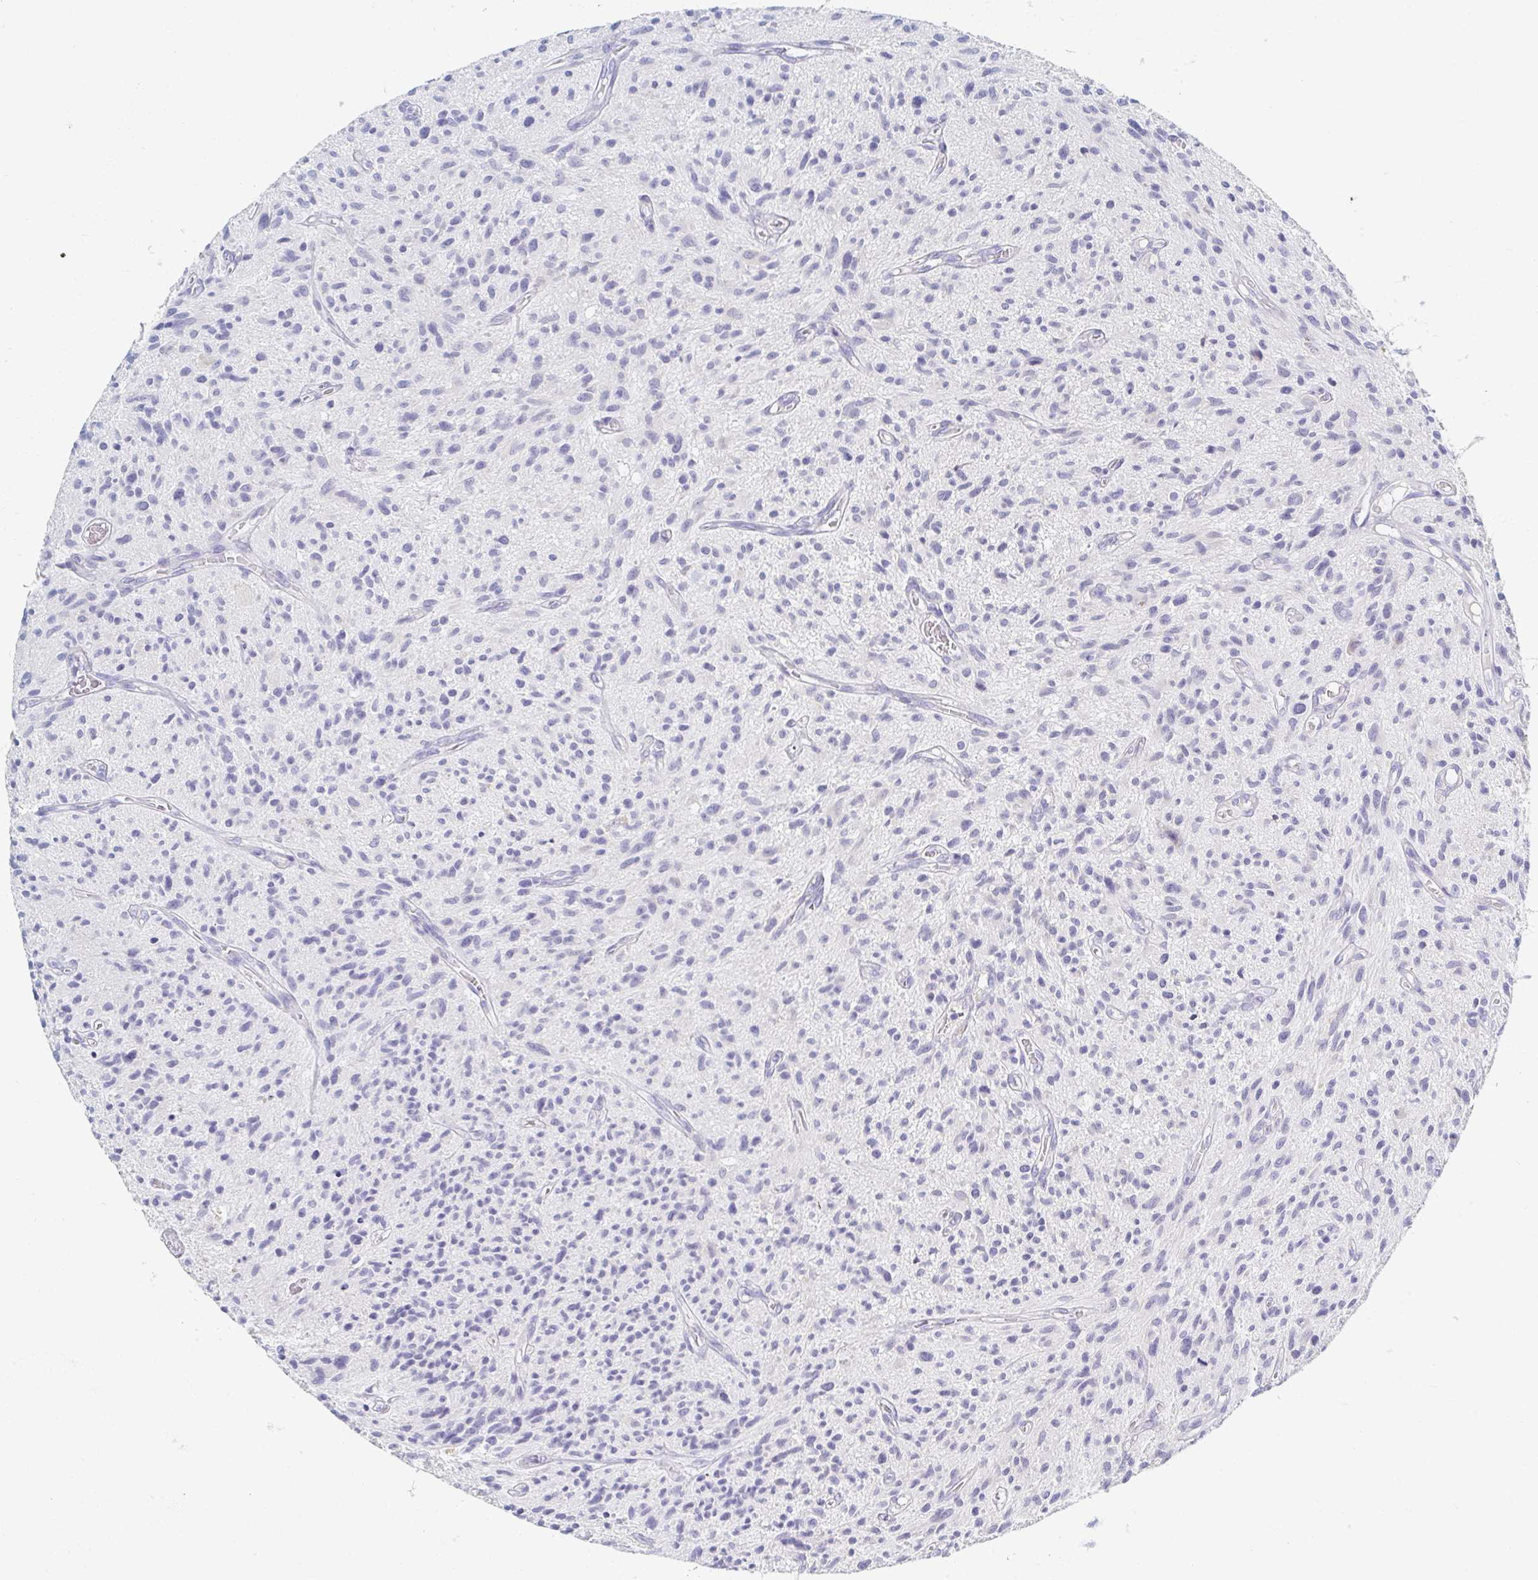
{"staining": {"intensity": "negative", "quantity": "none", "location": "none"}, "tissue": "glioma", "cell_type": "Tumor cells", "image_type": "cancer", "snomed": [{"axis": "morphology", "description": "Glioma, malignant, High grade"}, {"axis": "topography", "description": "Brain"}], "caption": "Tumor cells show no significant protein expression in high-grade glioma (malignant). (Immunohistochemistry, brightfield microscopy, high magnification).", "gene": "MYLK2", "patient": {"sex": "male", "age": 75}}